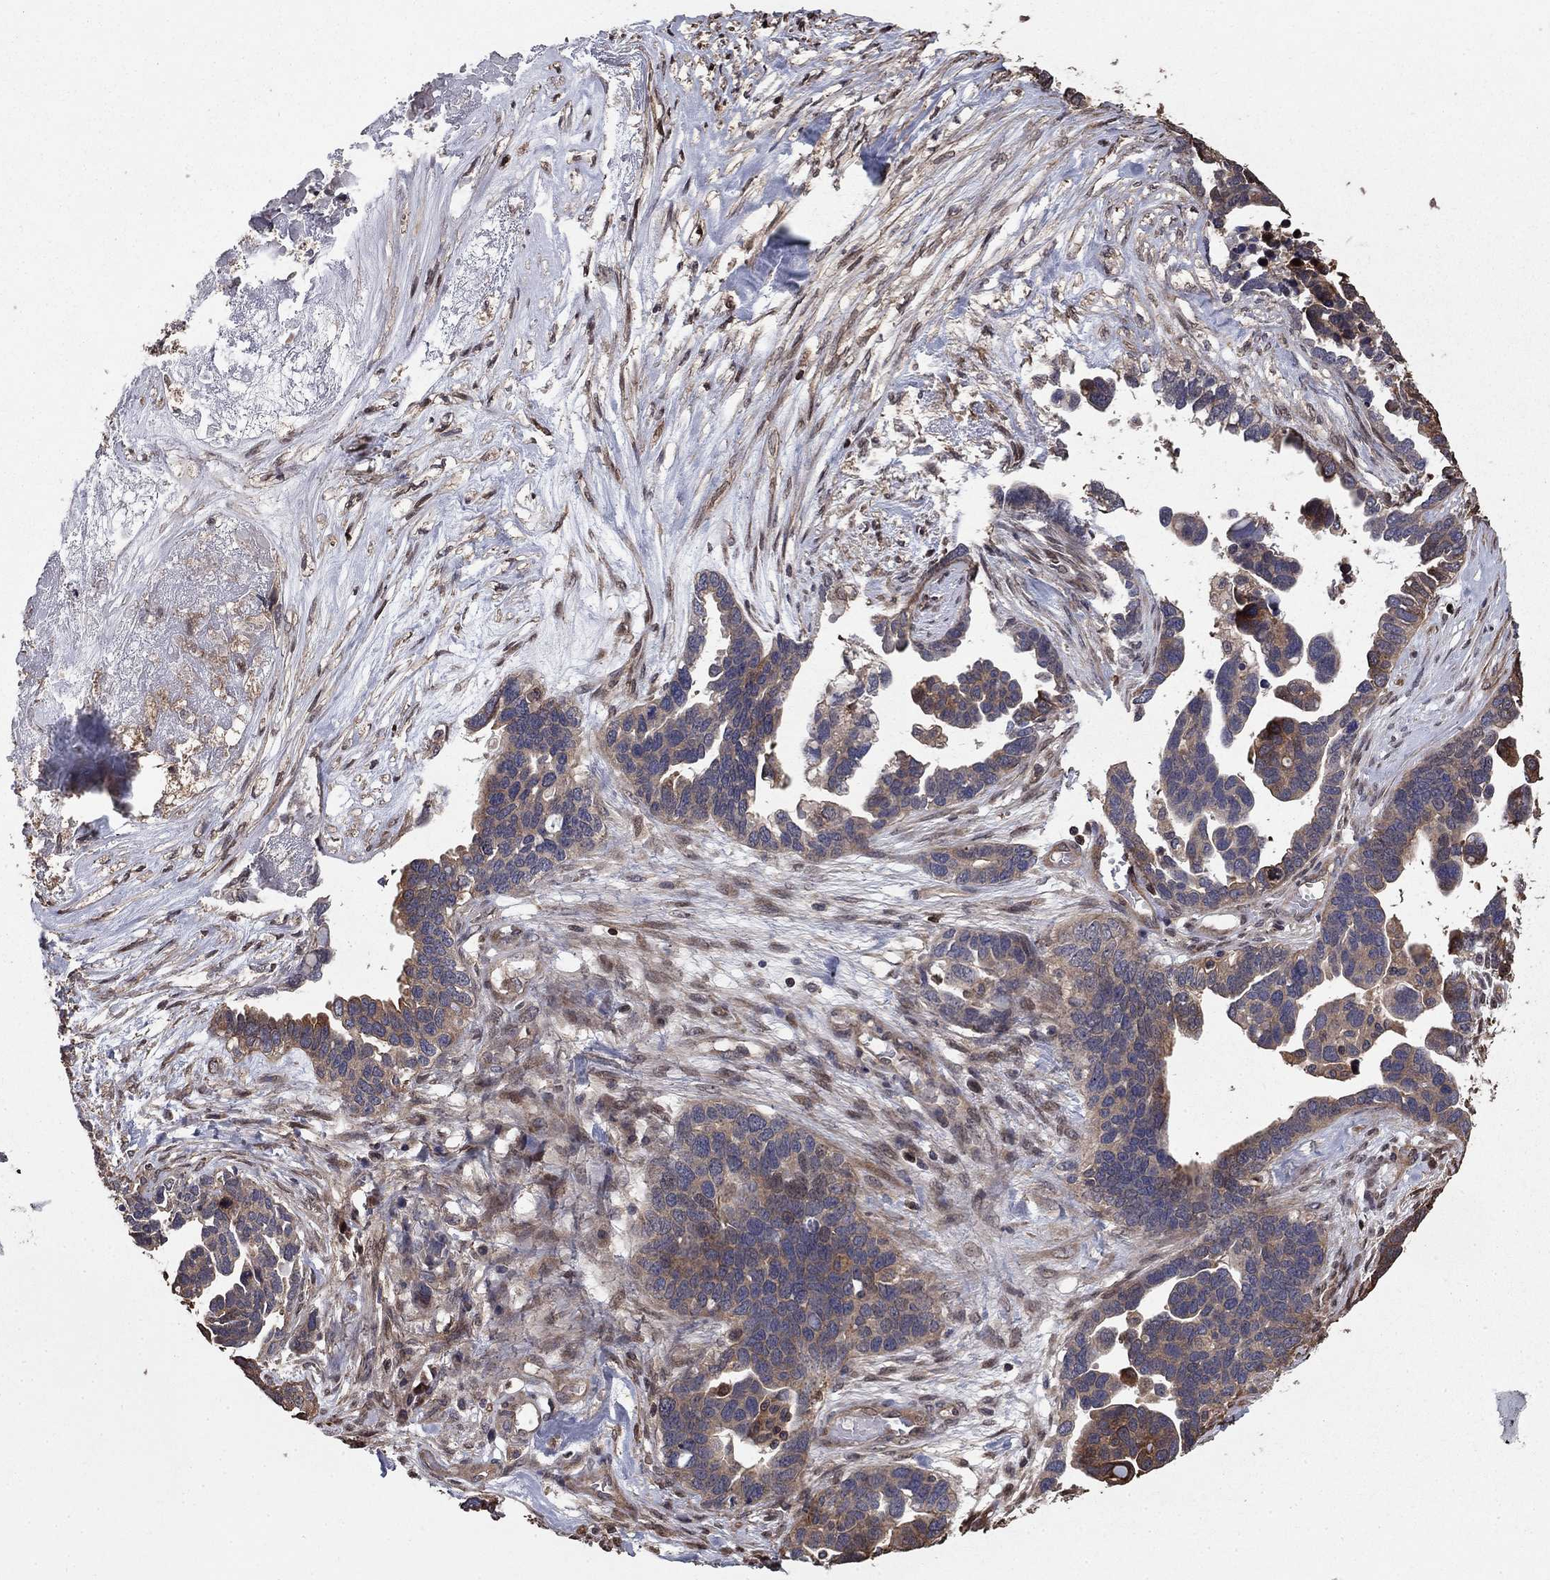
{"staining": {"intensity": "negative", "quantity": "none", "location": "none"}, "tissue": "ovarian cancer", "cell_type": "Tumor cells", "image_type": "cancer", "snomed": [{"axis": "morphology", "description": "Cystadenocarcinoma, serous, NOS"}, {"axis": "topography", "description": "Ovary"}], "caption": "Tumor cells are negative for brown protein staining in ovarian cancer (serous cystadenocarcinoma).", "gene": "GYG1", "patient": {"sex": "female", "age": 54}}